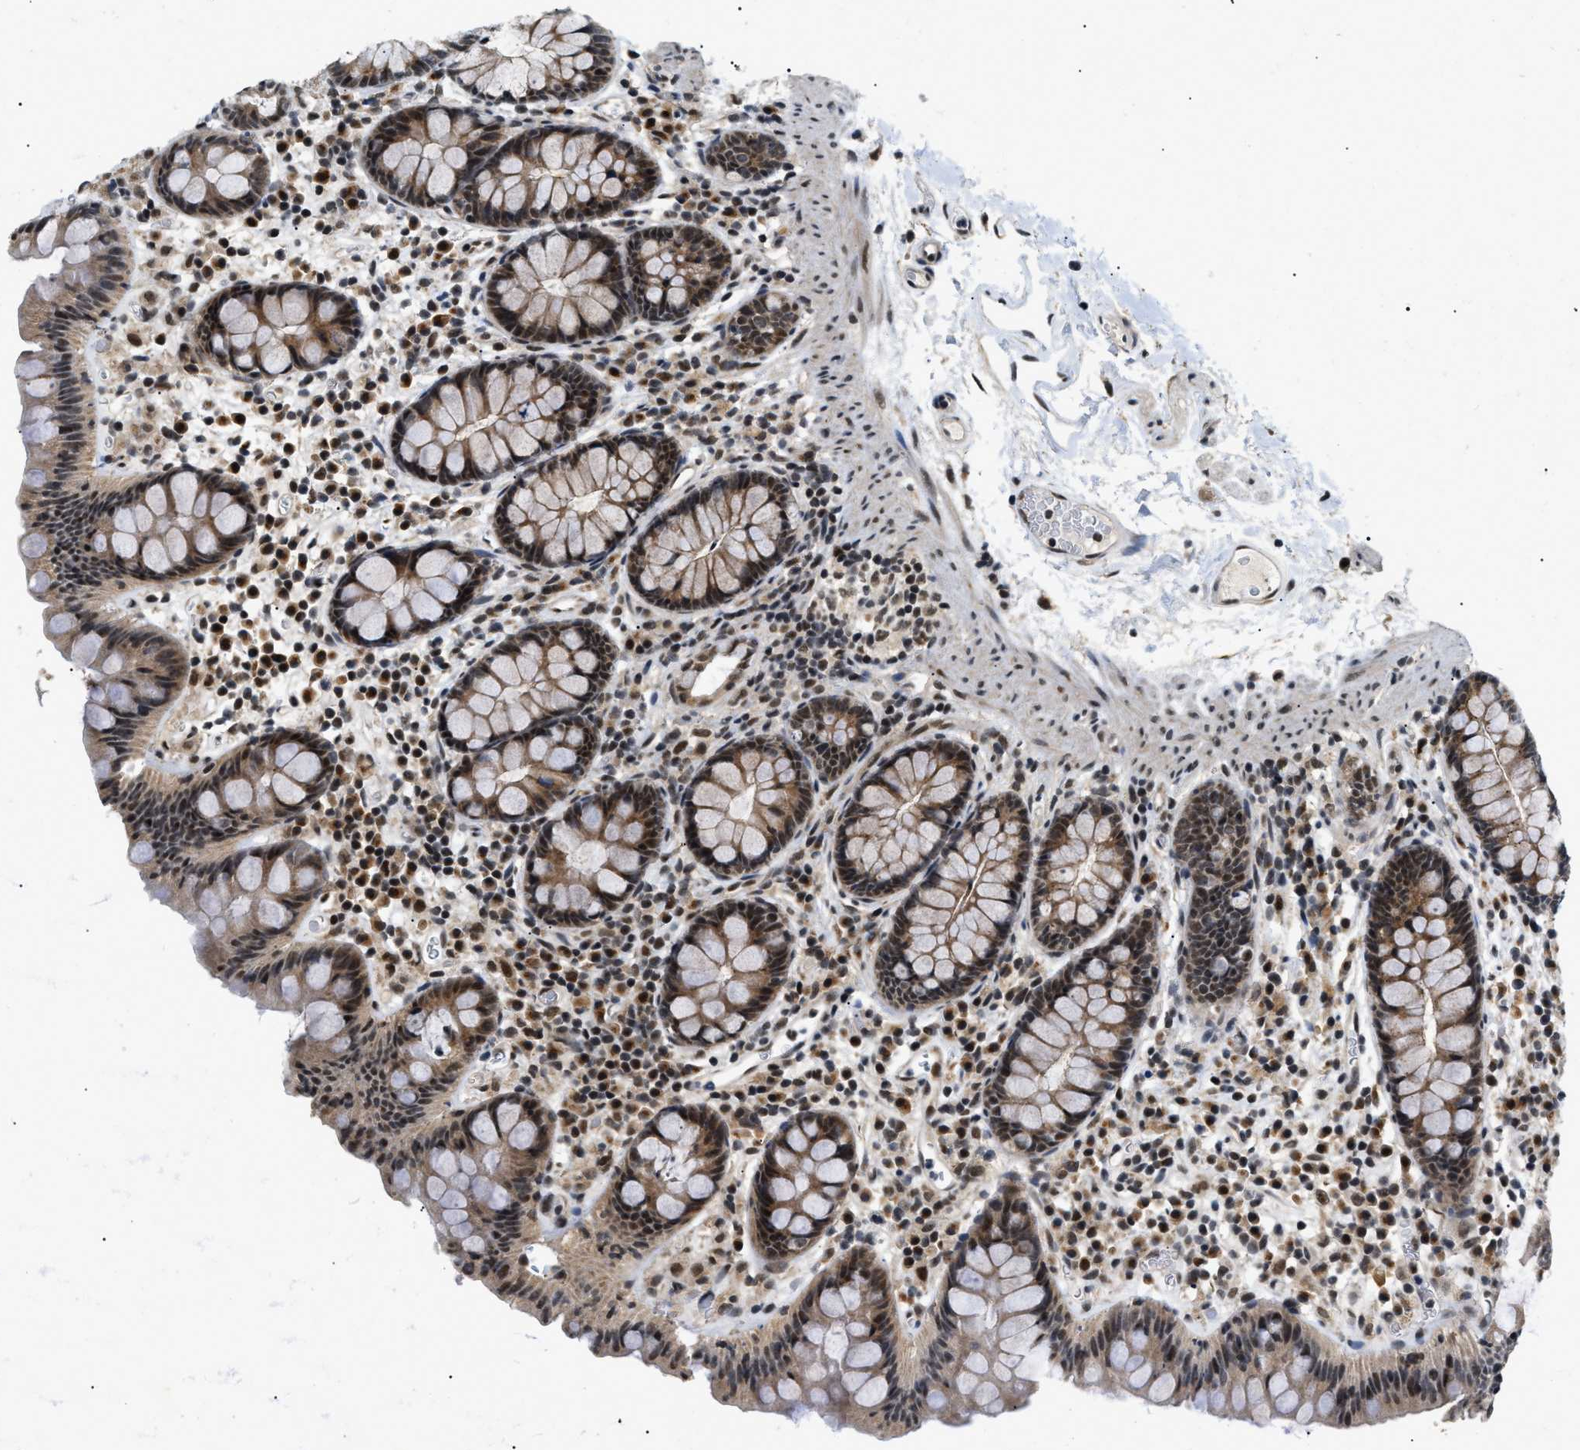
{"staining": {"intensity": "moderate", "quantity": ">75%", "location": "nuclear"}, "tissue": "colon", "cell_type": "Endothelial cells", "image_type": "normal", "snomed": [{"axis": "morphology", "description": "Normal tissue, NOS"}, {"axis": "topography", "description": "Colon"}], "caption": "This is a histology image of IHC staining of benign colon, which shows moderate expression in the nuclear of endothelial cells.", "gene": "ZBTB11", "patient": {"sex": "female", "age": 80}}